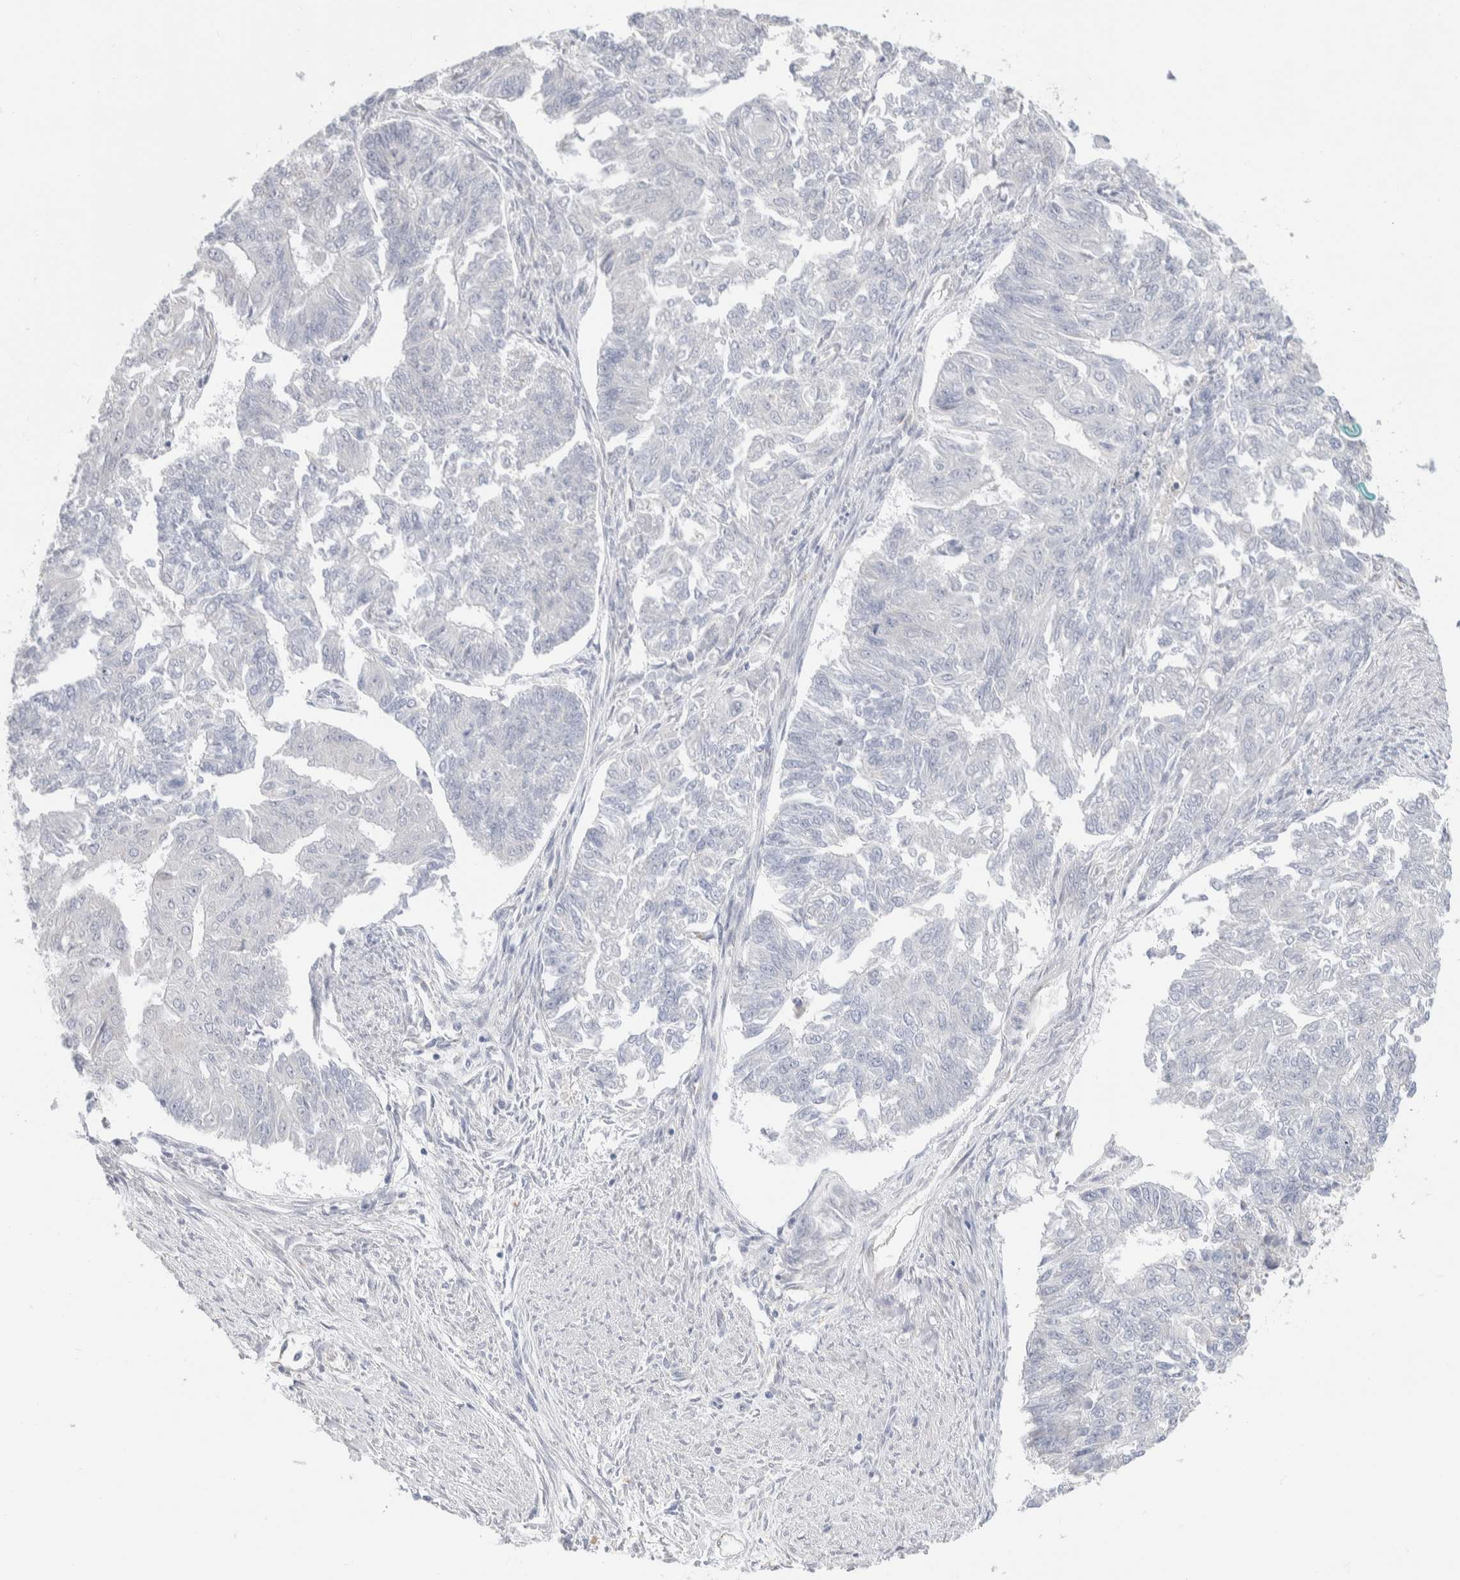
{"staining": {"intensity": "negative", "quantity": "none", "location": "none"}, "tissue": "endometrial cancer", "cell_type": "Tumor cells", "image_type": "cancer", "snomed": [{"axis": "morphology", "description": "Adenocarcinoma, NOS"}, {"axis": "topography", "description": "Endometrium"}], "caption": "There is no significant positivity in tumor cells of adenocarcinoma (endometrial).", "gene": "RUSF1", "patient": {"sex": "female", "age": 32}}